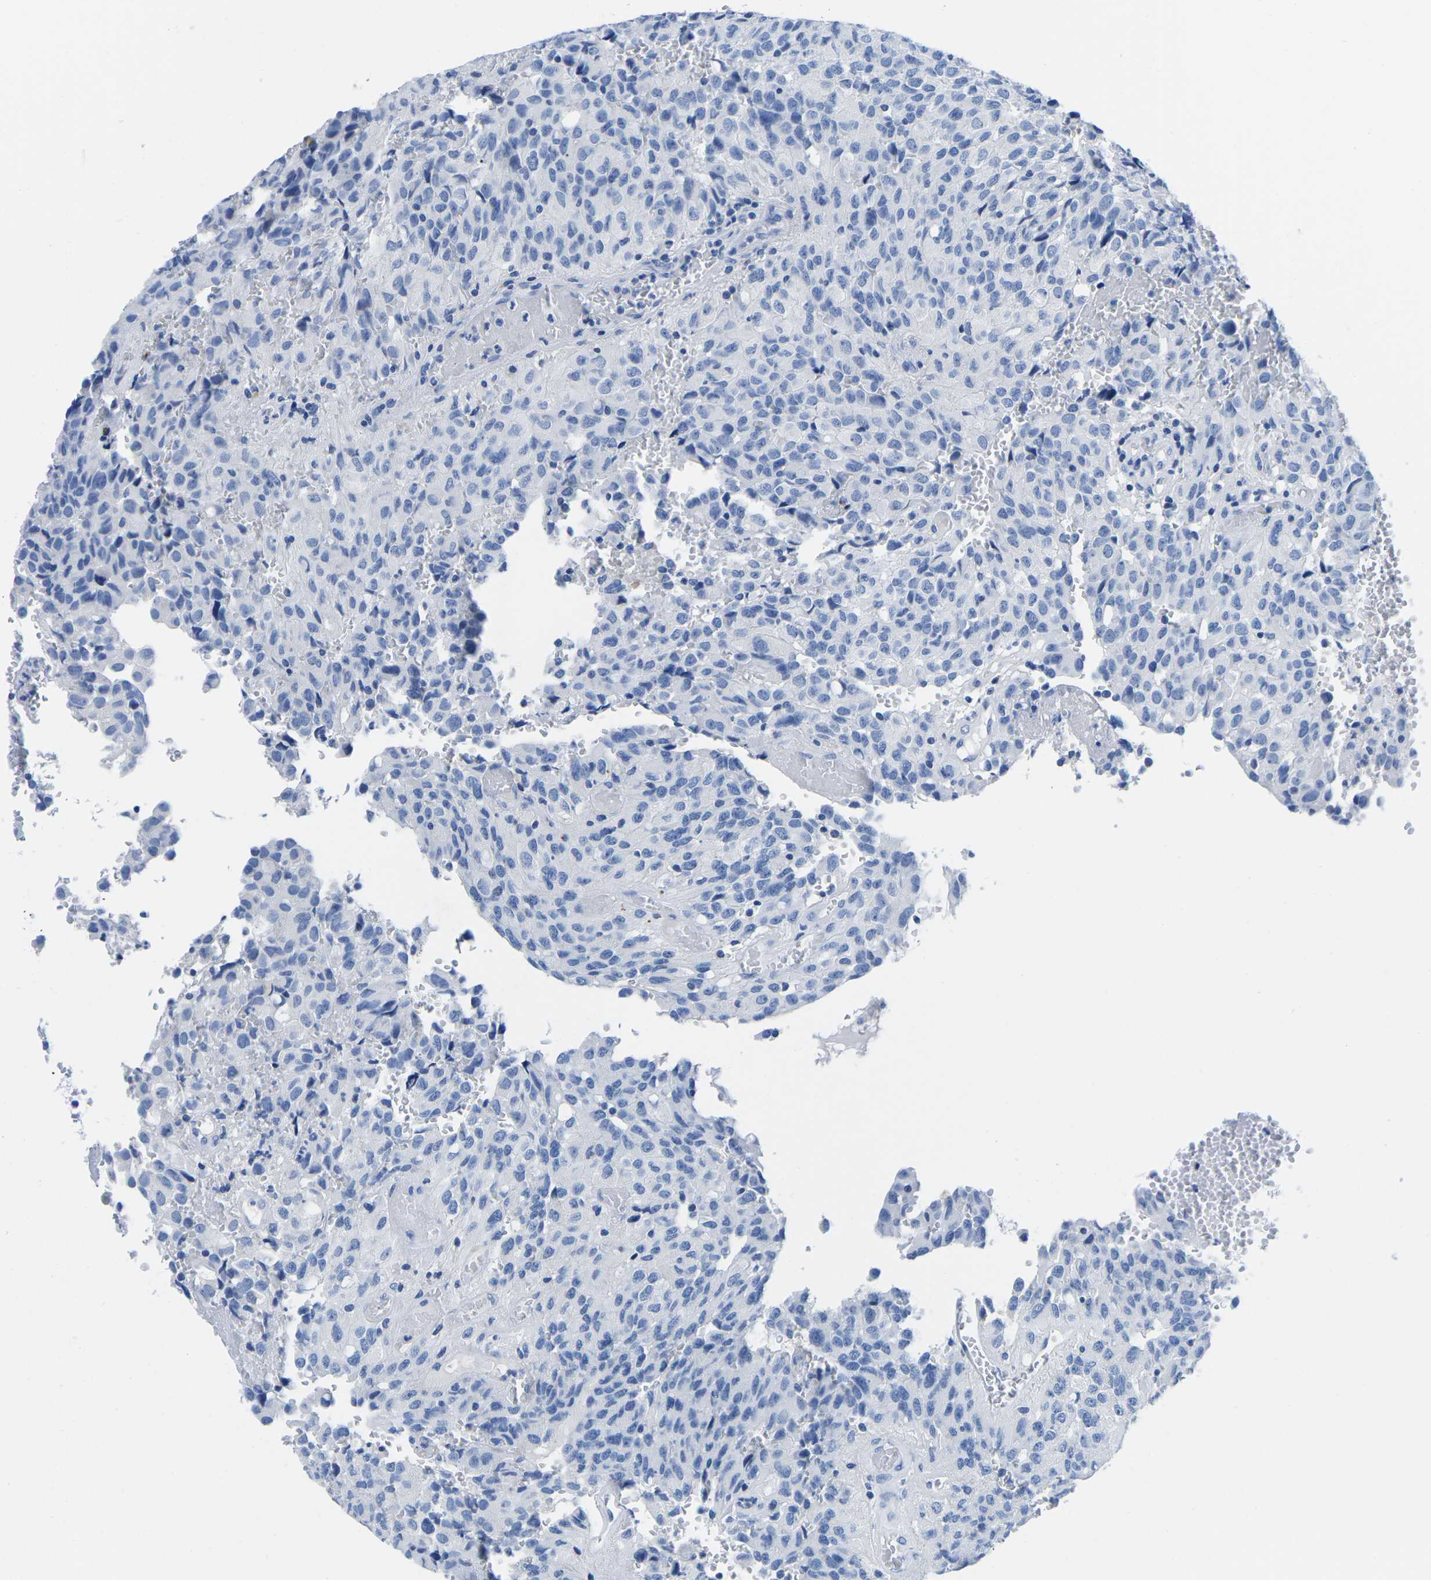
{"staining": {"intensity": "negative", "quantity": "none", "location": "none"}, "tissue": "glioma", "cell_type": "Tumor cells", "image_type": "cancer", "snomed": [{"axis": "morphology", "description": "Glioma, malignant, High grade"}, {"axis": "topography", "description": "Brain"}], "caption": "Immunohistochemistry of glioma reveals no positivity in tumor cells.", "gene": "CYP1A2", "patient": {"sex": "male", "age": 32}}